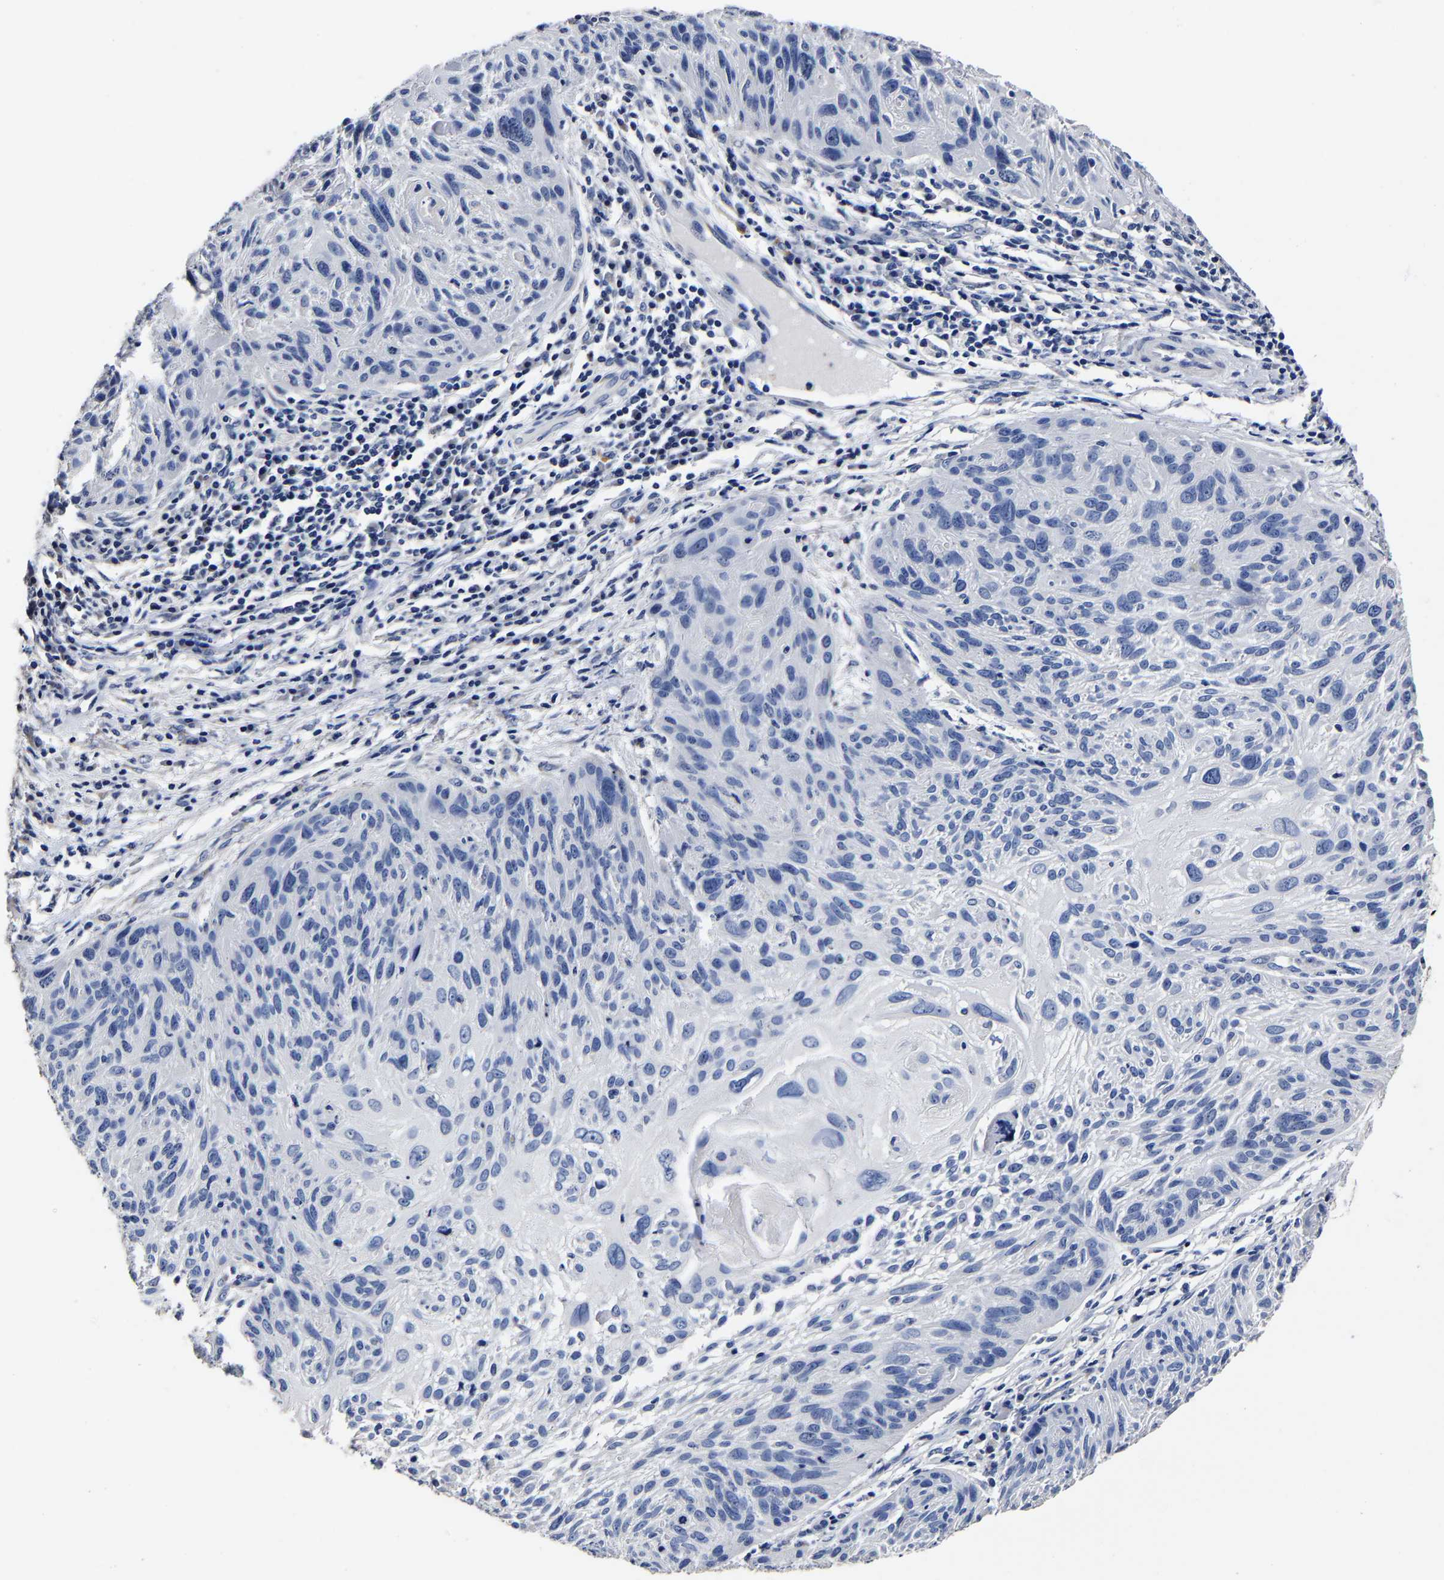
{"staining": {"intensity": "negative", "quantity": "none", "location": "none"}, "tissue": "cervical cancer", "cell_type": "Tumor cells", "image_type": "cancer", "snomed": [{"axis": "morphology", "description": "Squamous cell carcinoma, NOS"}, {"axis": "topography", "description": "Cervix"}], "caption": "A micrograph of cervical cancer stained for a protein shows no brown staining in tumor cells.", "gene": "AKAP4", "patient": {"sex": "female", "age": 51}}